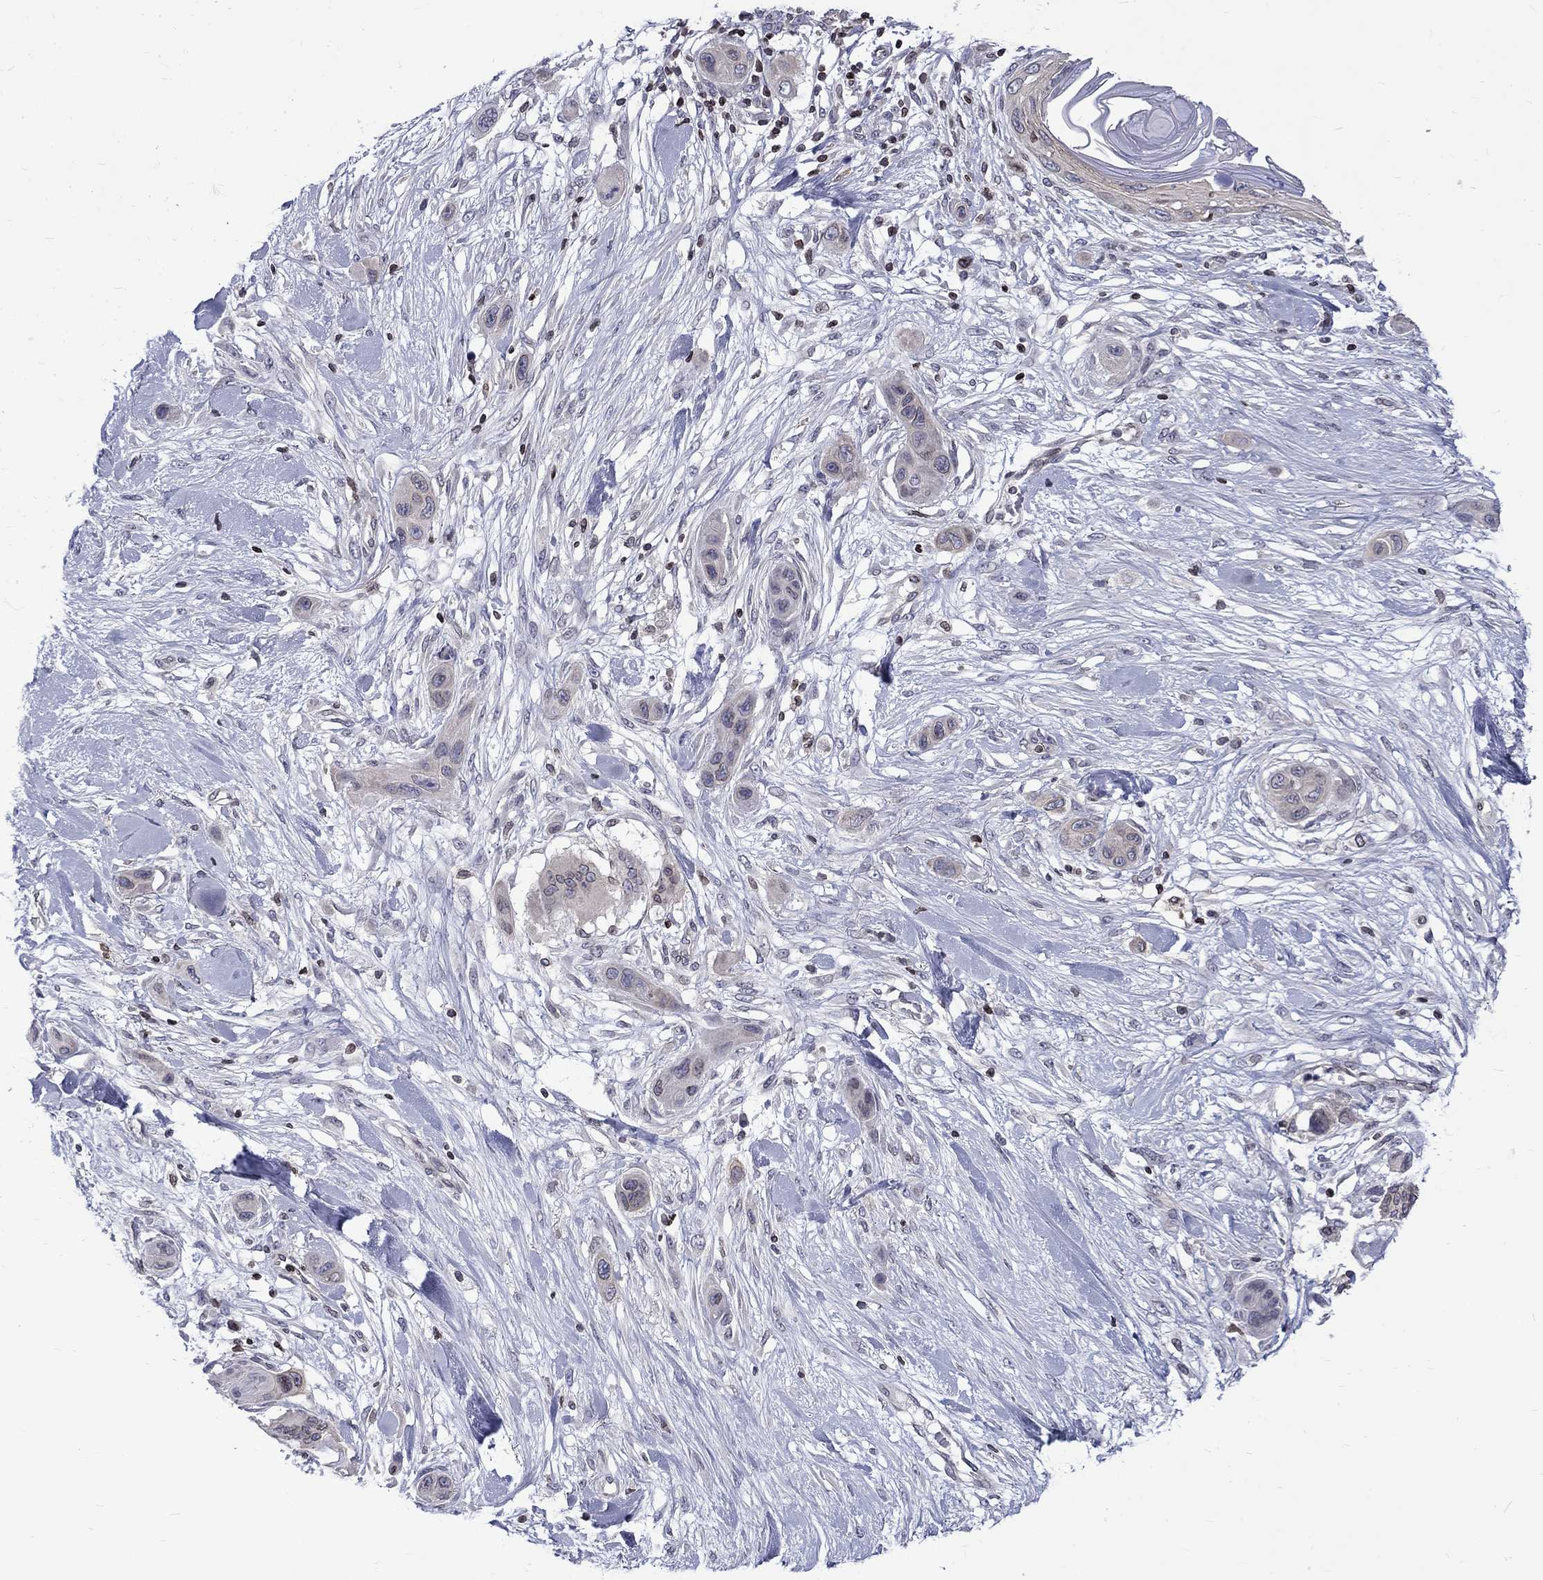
{"staining": {"intensity": "negative", "quantity": "none", "location": "none"}, "tissue": "skin cancer", "cell_type": "Tumor cells", "image_type": "cancer", "snomed": [{"axis": "morphology", "description": "Squamous cell carcinoma, NOS"}, {"axis": "topography", "description": "Skin"}], "caption": "This is an IHC image of human squamous cell carcinoma (skin). There is no positivity in tumor cells.", "gene": "SLA", "patient": {"sex": "male", "age": 79}}